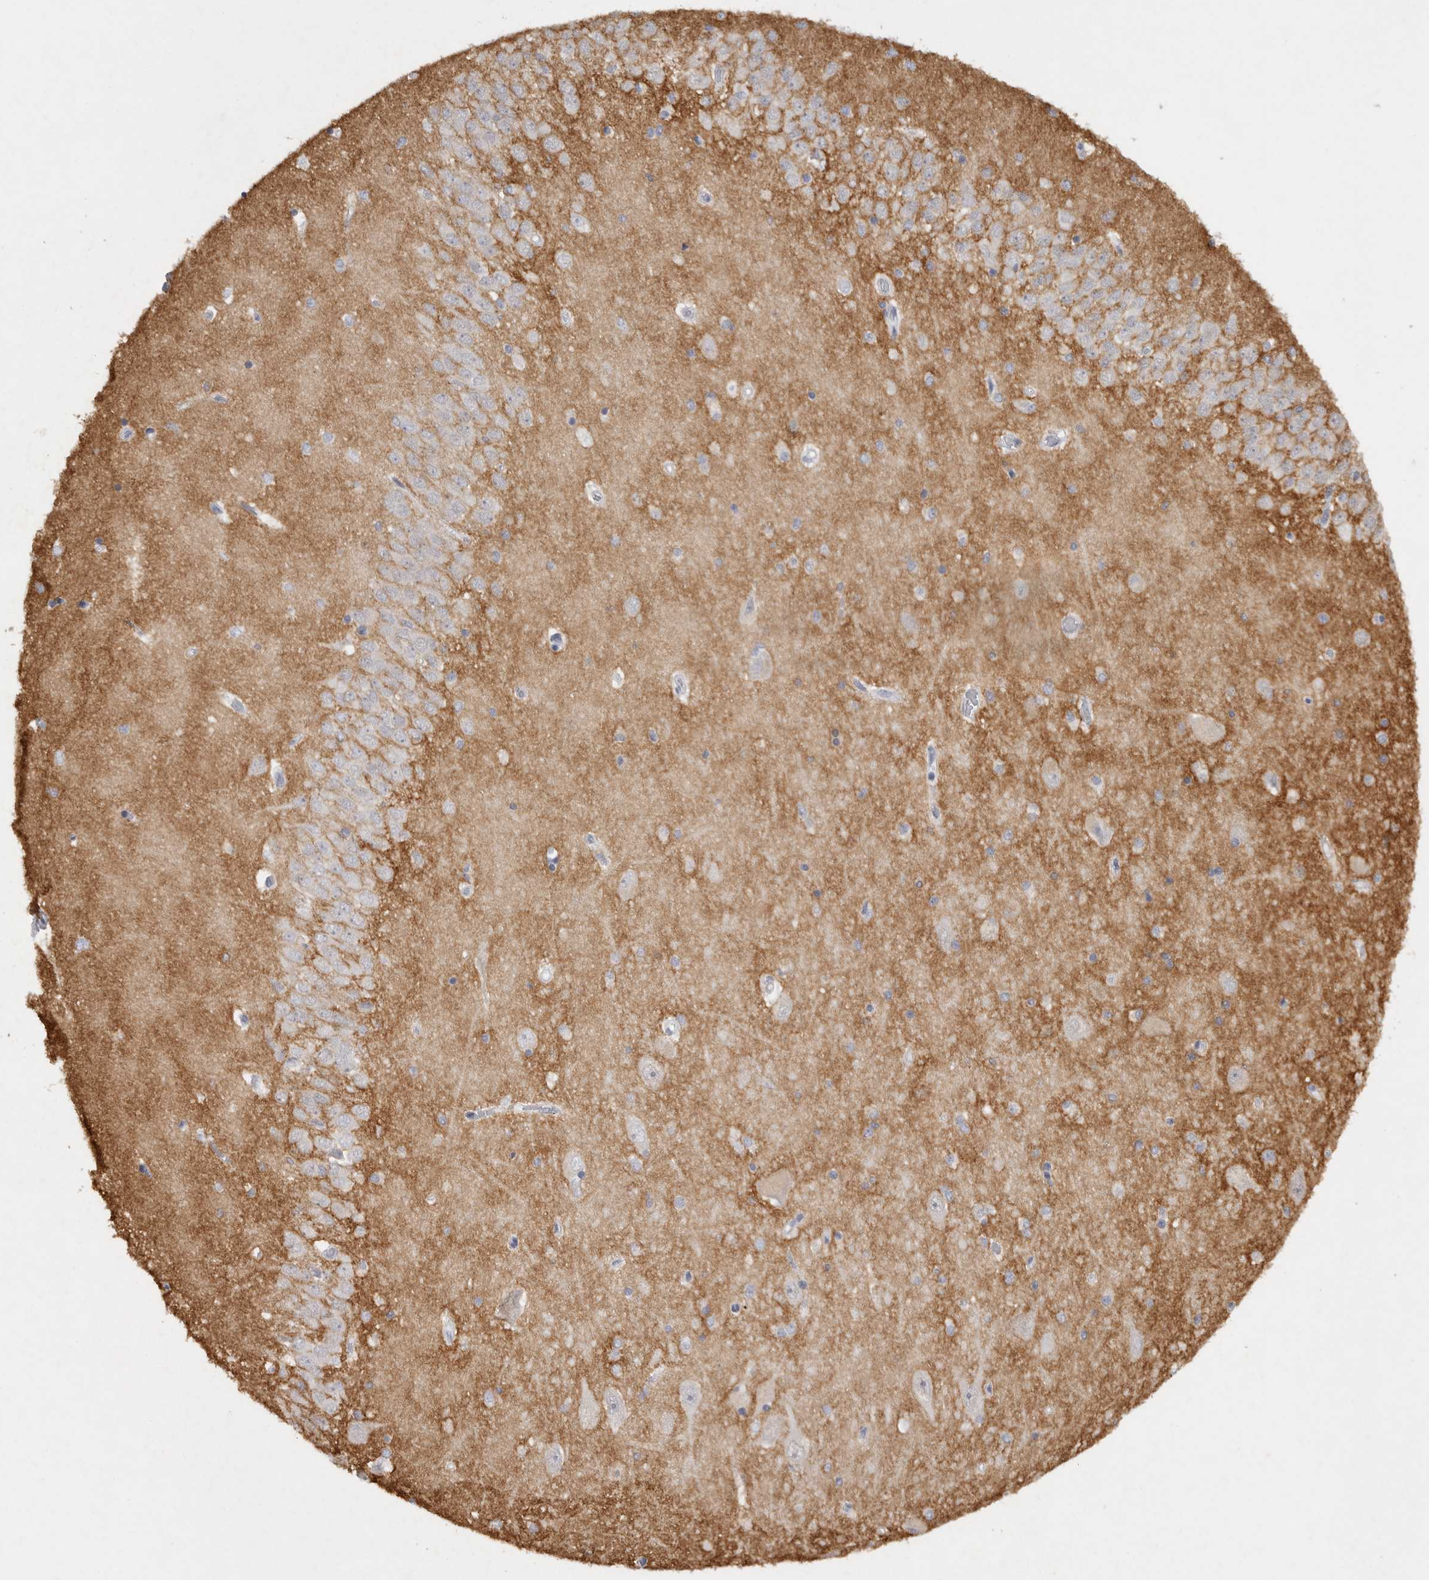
{"staining": {"intensity": "negative", "quantity": "none", "location": "none"}, "tissue": "hippocampus", "cell_type": "Glial cells", "image_type": "normal", "snomed": [{"axis": "morphology", "description": "Normal tissue, NOS"}, {"axis": "topography", "description": "Hippocampus"}], "caption": "This photomicrograph is of benign hippocampus stained with immunohistochemistry (IHC) to label a protein in brown with the nuclei are counter-stained blue. There is no staining in glial cells.", "gene": "TNR", "patient": {"sex": "male", "age": 45}}